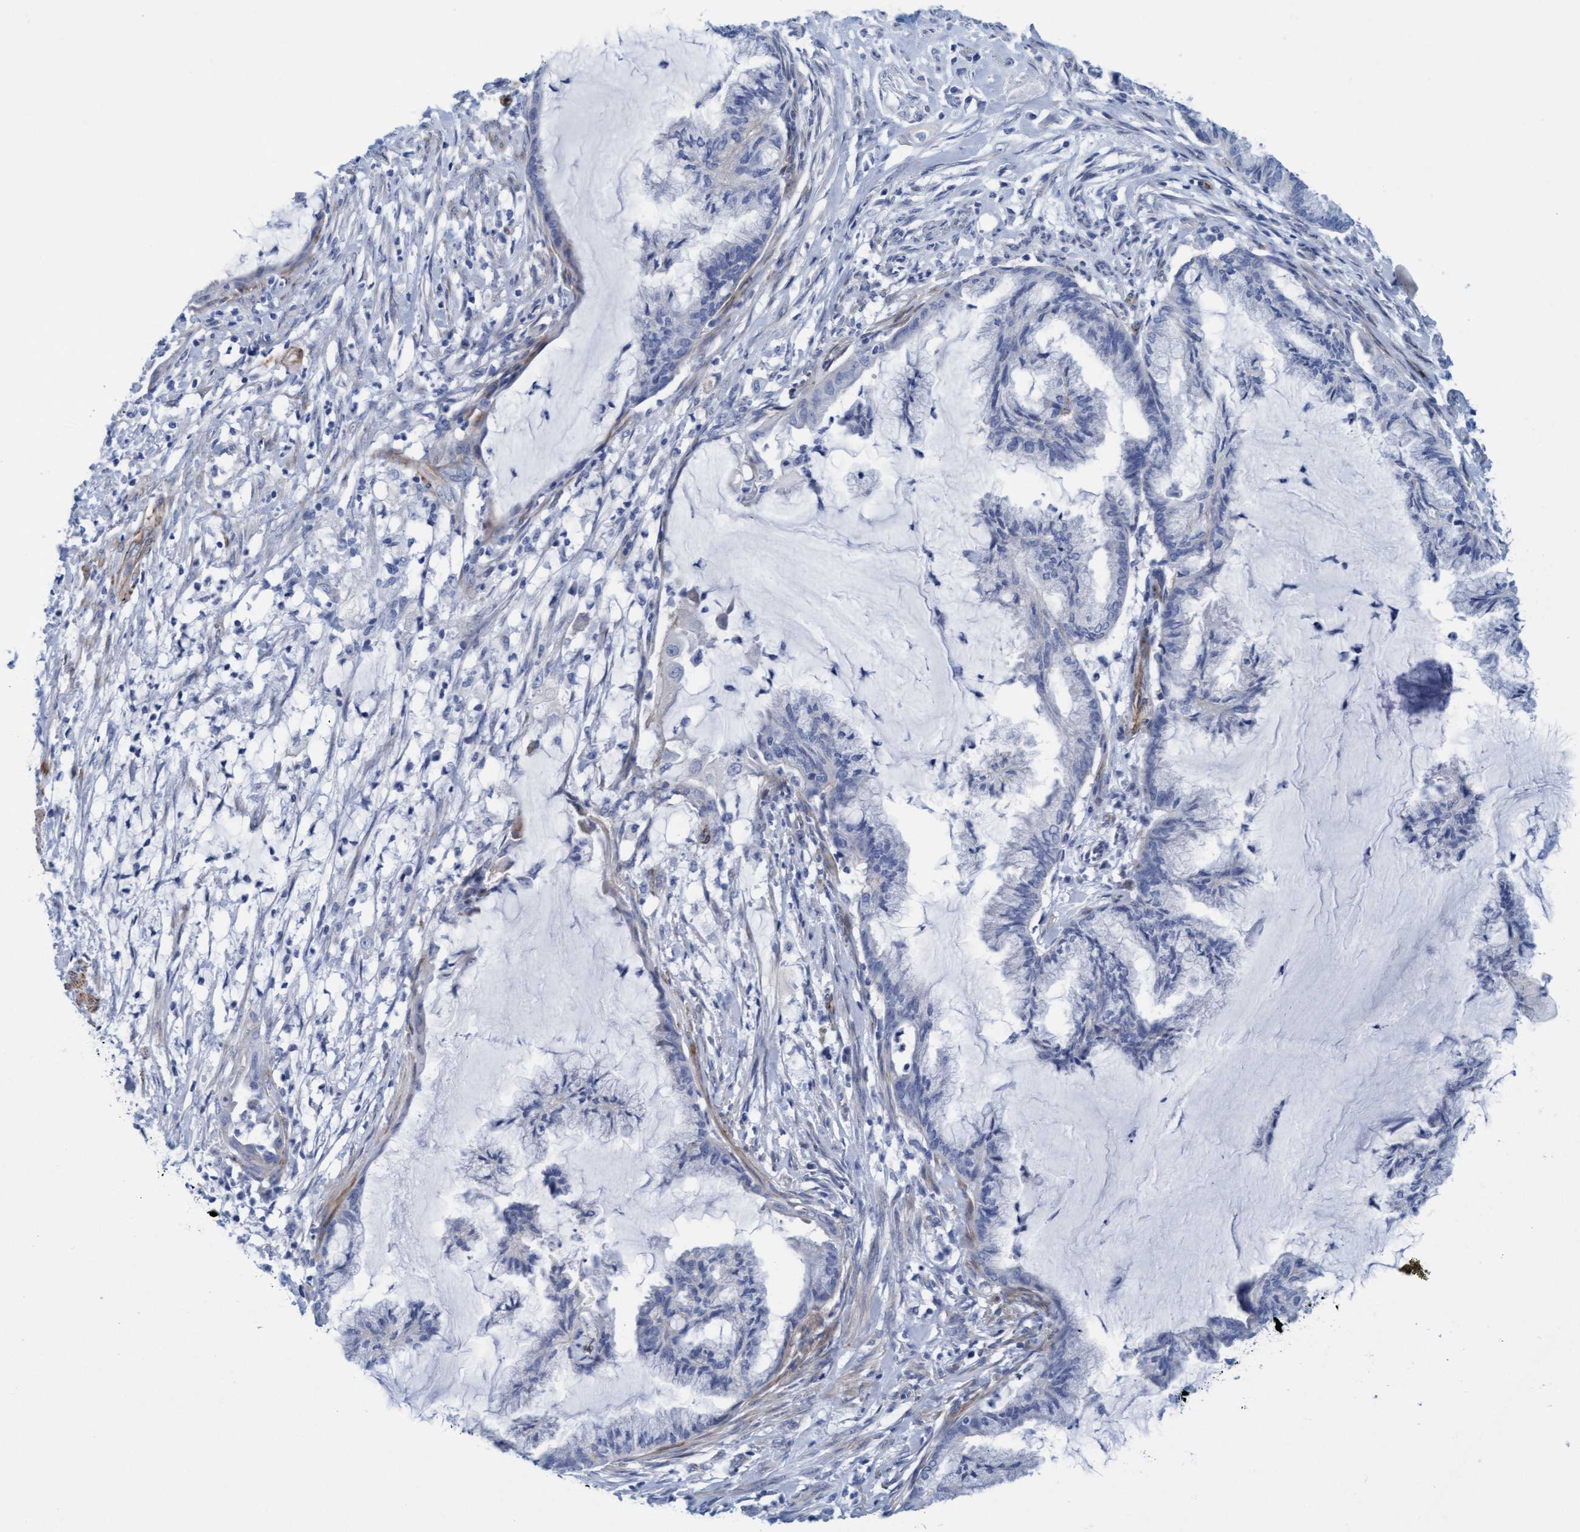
{"staining": {"intensity": "negative", "quantity": "none", "location": "none"}, "tissue": "endometrial cancer", "cell_type": "Tumor cells", "image_type": "cancer", "snomed": [{"axis": "morphology", "description": "Adenocarcinoma, NOS"}, {"axis": "topography", "description": "Endometrium"}], "caption": "An immunohistochemistry (IHC) photomicrograph of endometrial cancer is shown. There is no staining in tumor cells of endometrial cancer.", "gene": "MTFR1", "patient": {"sex": "female", "age": 86}}